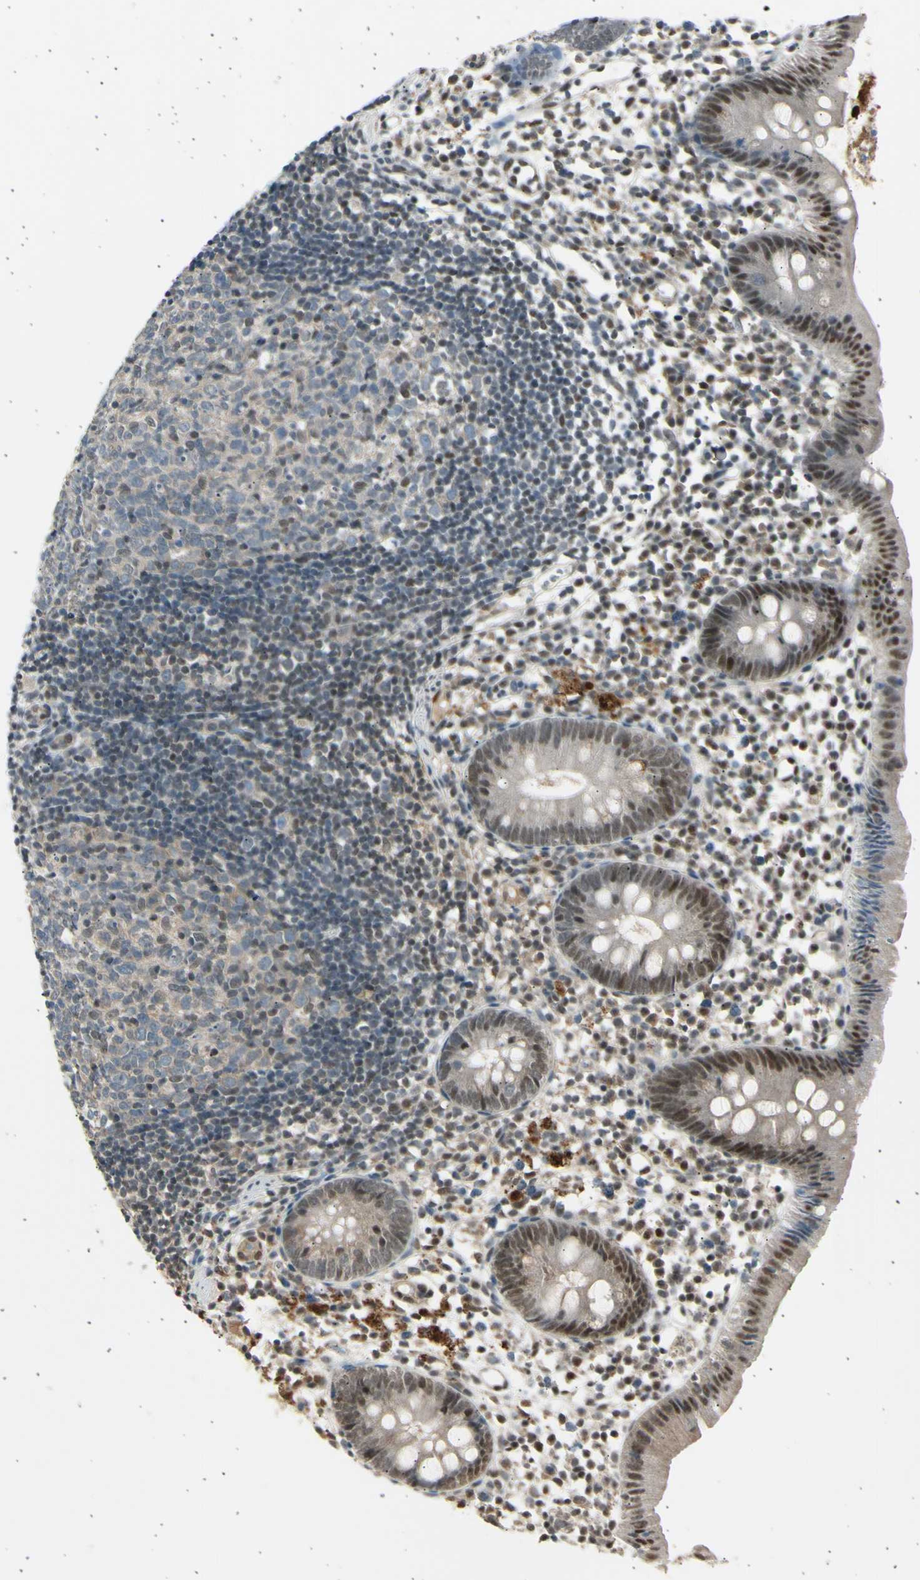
{"staining": {"intensity": "moderate", "quantity": ">75%", "location": "cytoplasmic/membranous,nuclear"}, "tissue": "appendix", "cell_type": "Glandular cells", "image_type": "normal", "snomed": [{"axis": "morphology", "description": "Normal tissue, NOS"}, {"axis": "topography", "description": "Appendix"}], "caption": "IHC of normal human appendix reveals medium levels of moderate cytoplasmic/membranous,nuclear expression in about >75% of glandular cells.", "gene": "PSMD5", "patient": {"sex": "female", "age": 20}}